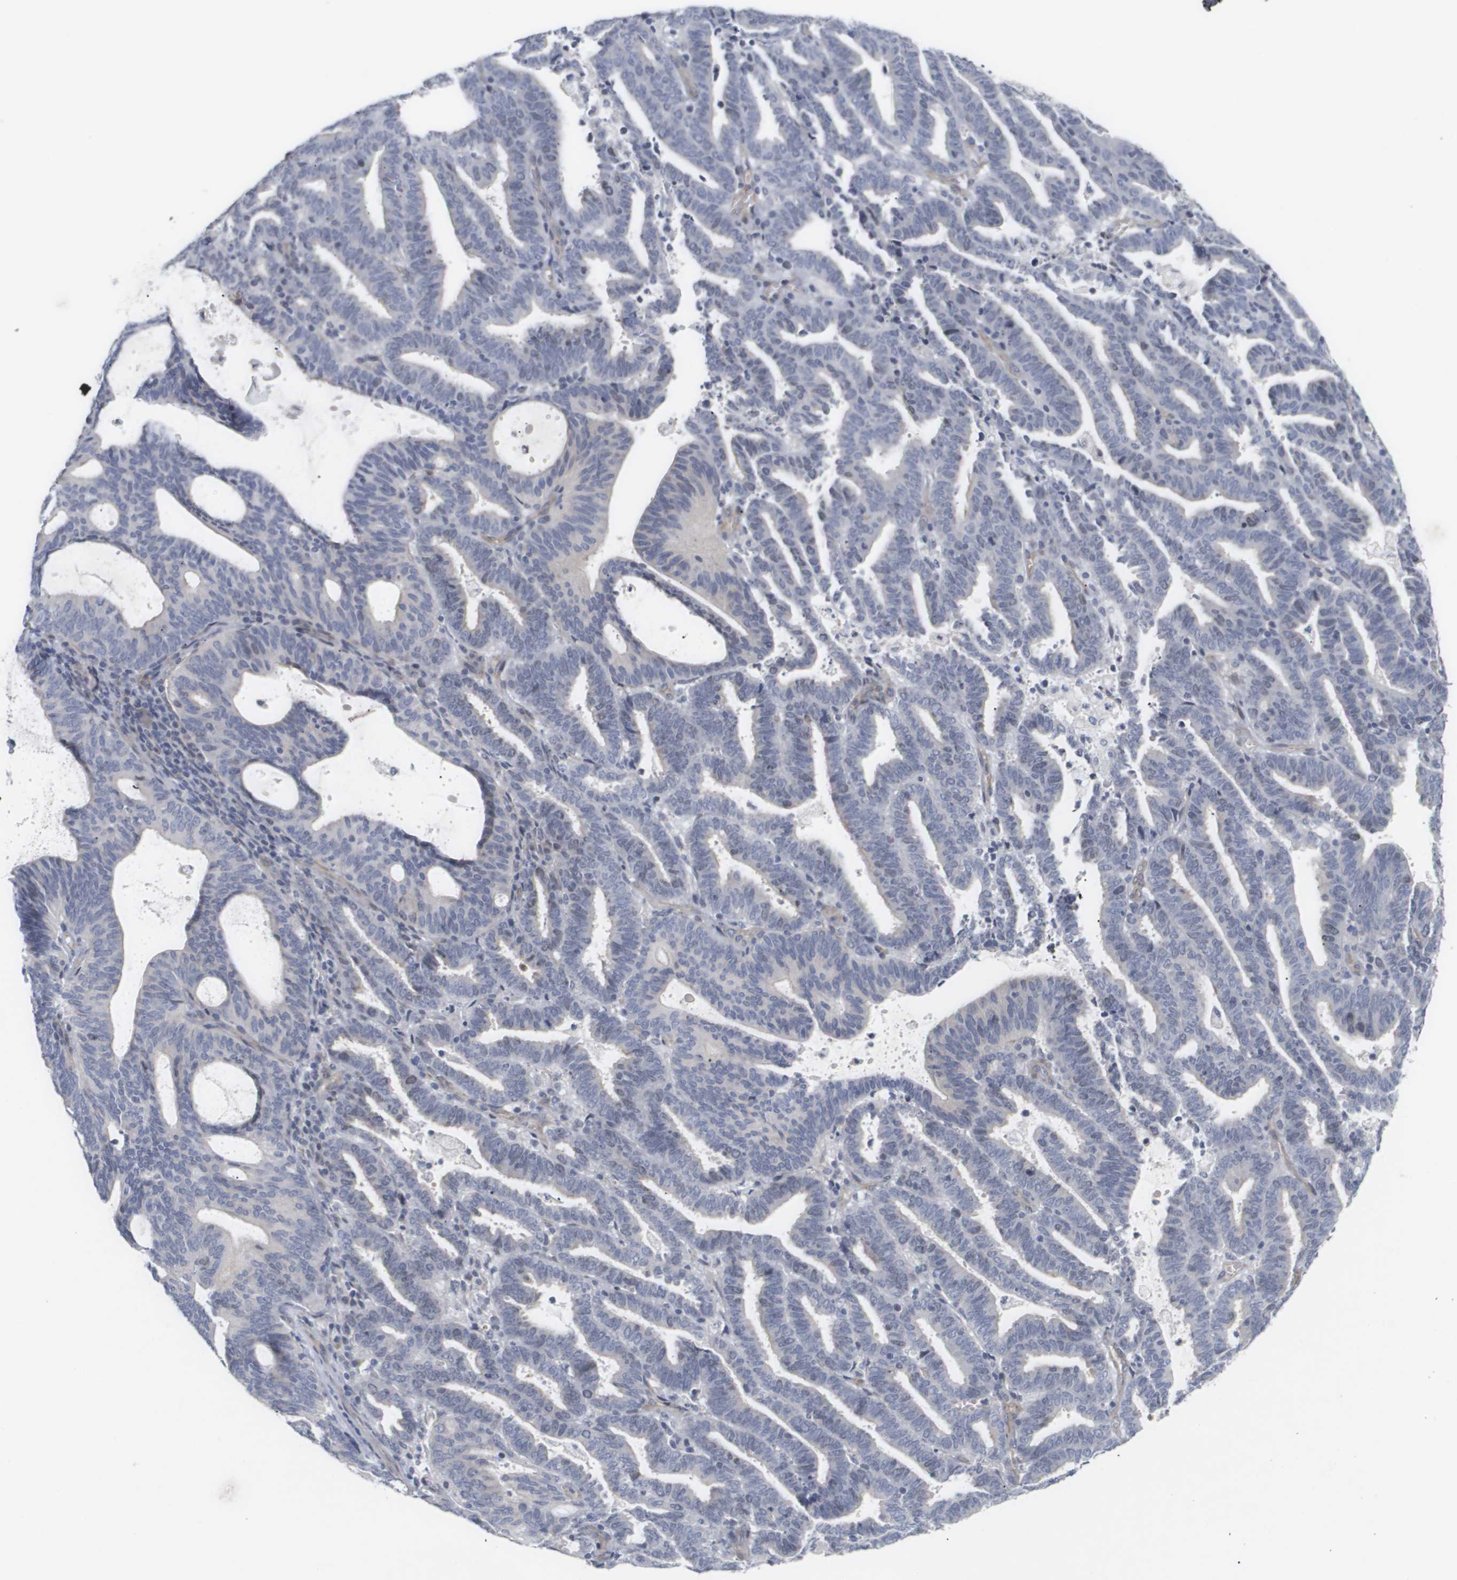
{"staining": {"intensity": "negative", "quantity": "none", "location": "none"}, "tissue": "endometrial cancer", "cell_type": "Tumor cells", "image_type": "cancer", "snomed": [{"axis": "morphology", "description": "Adenocarcinoma, NOS"}, {"axis": "topography", "description": "Uterus"}], "caption": "Immunohistochemistry (IHC) histopathology image of neoplastic tissue: human endometrial cancer stained with DAB exhibits no significant protein staining in tumor cells.", "gene": "CYB561", "patient": {"sex": "female", "age": 83}}